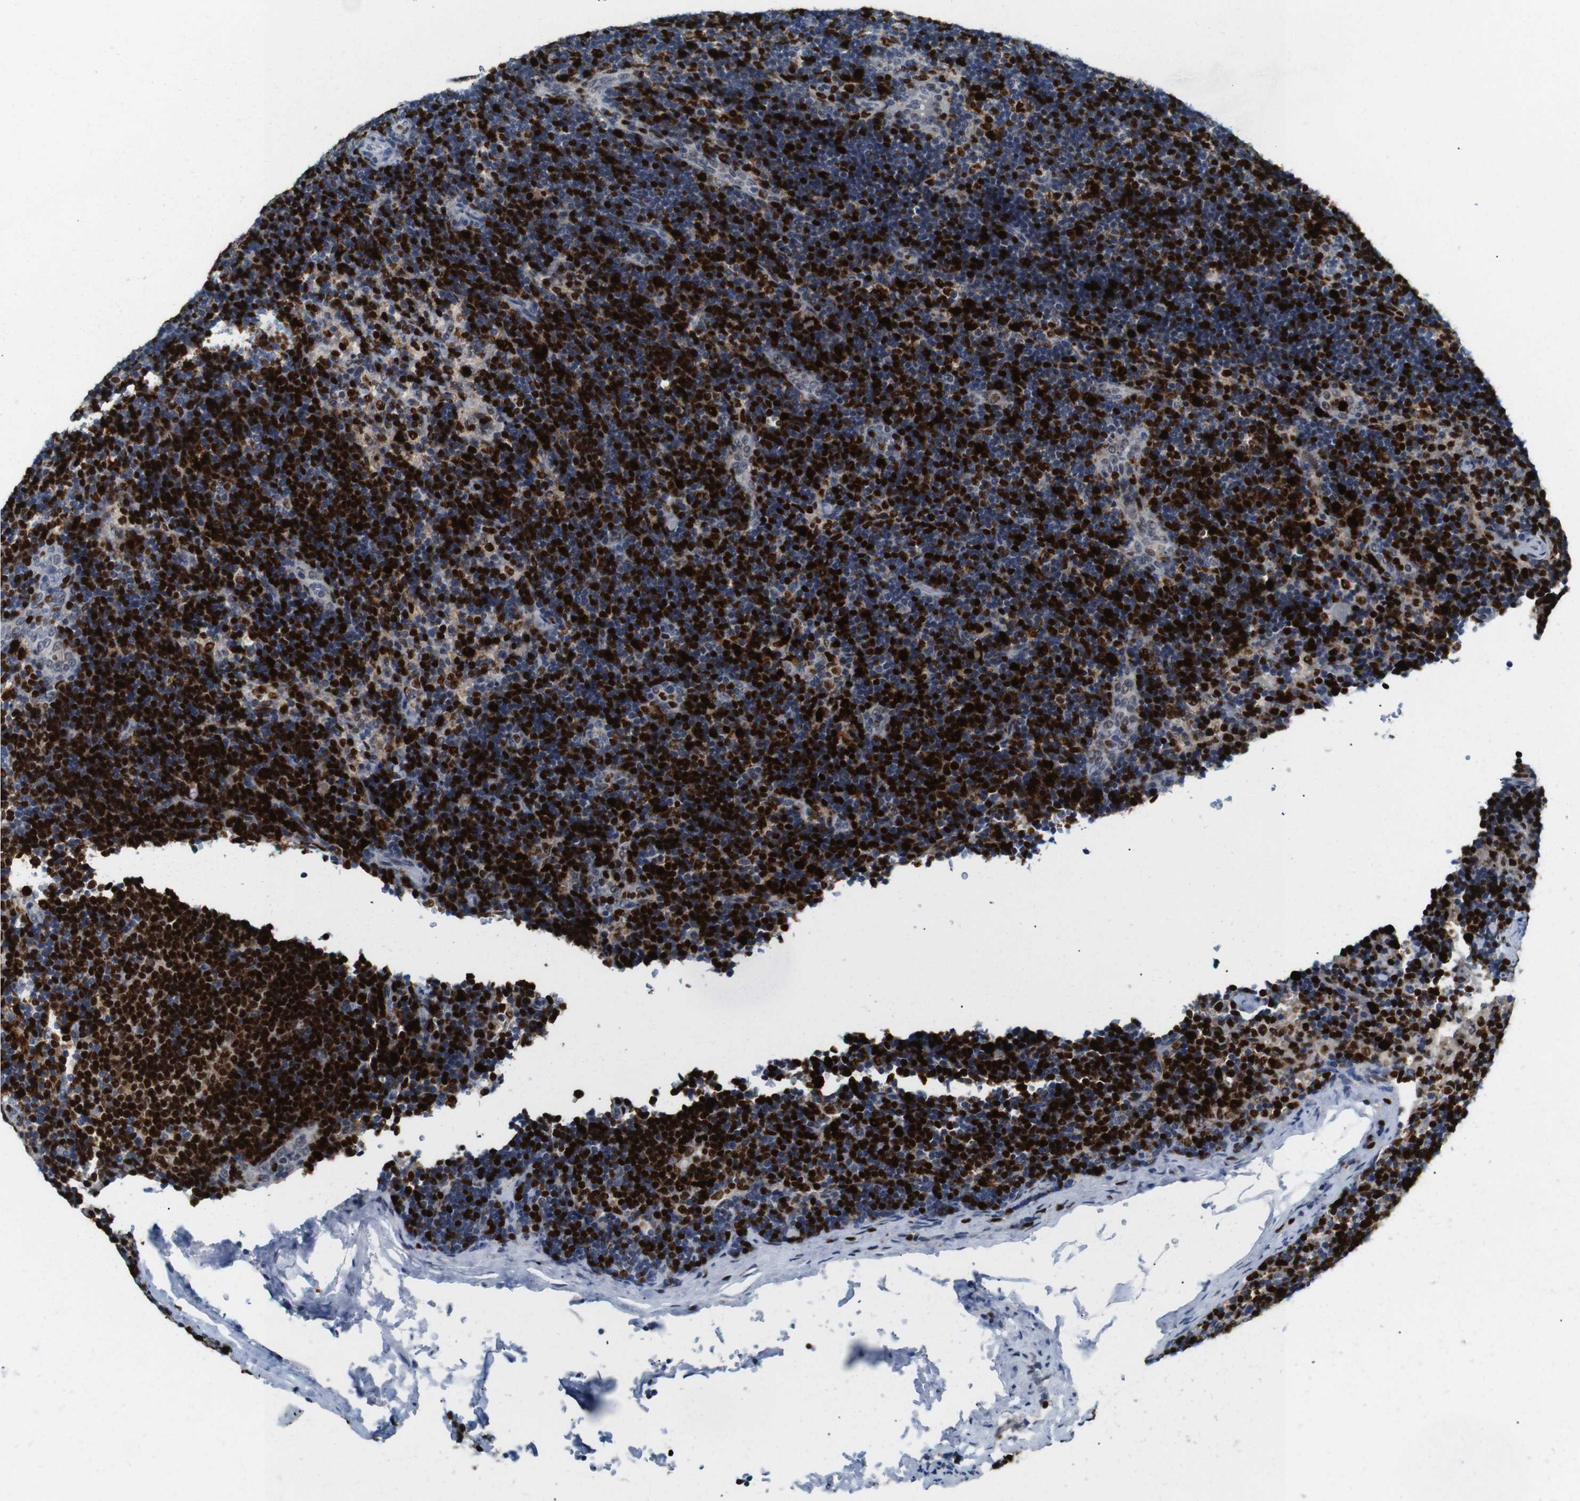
{"staining": {"intensity": "strong", "quantity": ">75%", "location": "nuclear"}, "tissue": "lymph node", "cell_type": "Germinal center cells", "image_type": "normal", "snomed": [{"axis": "morphology", "description": "Normal tissue, NOS"}, {"axis": "topography", "description": "Lymph node"}], "caption": "Immunohistochemical staining of unremarkable lymph node reveals strong nuclear protein expression in approximately >75% of germinal center cells.", "gene": "IRF8", "patient": {"sex": "female", "age": 14}}